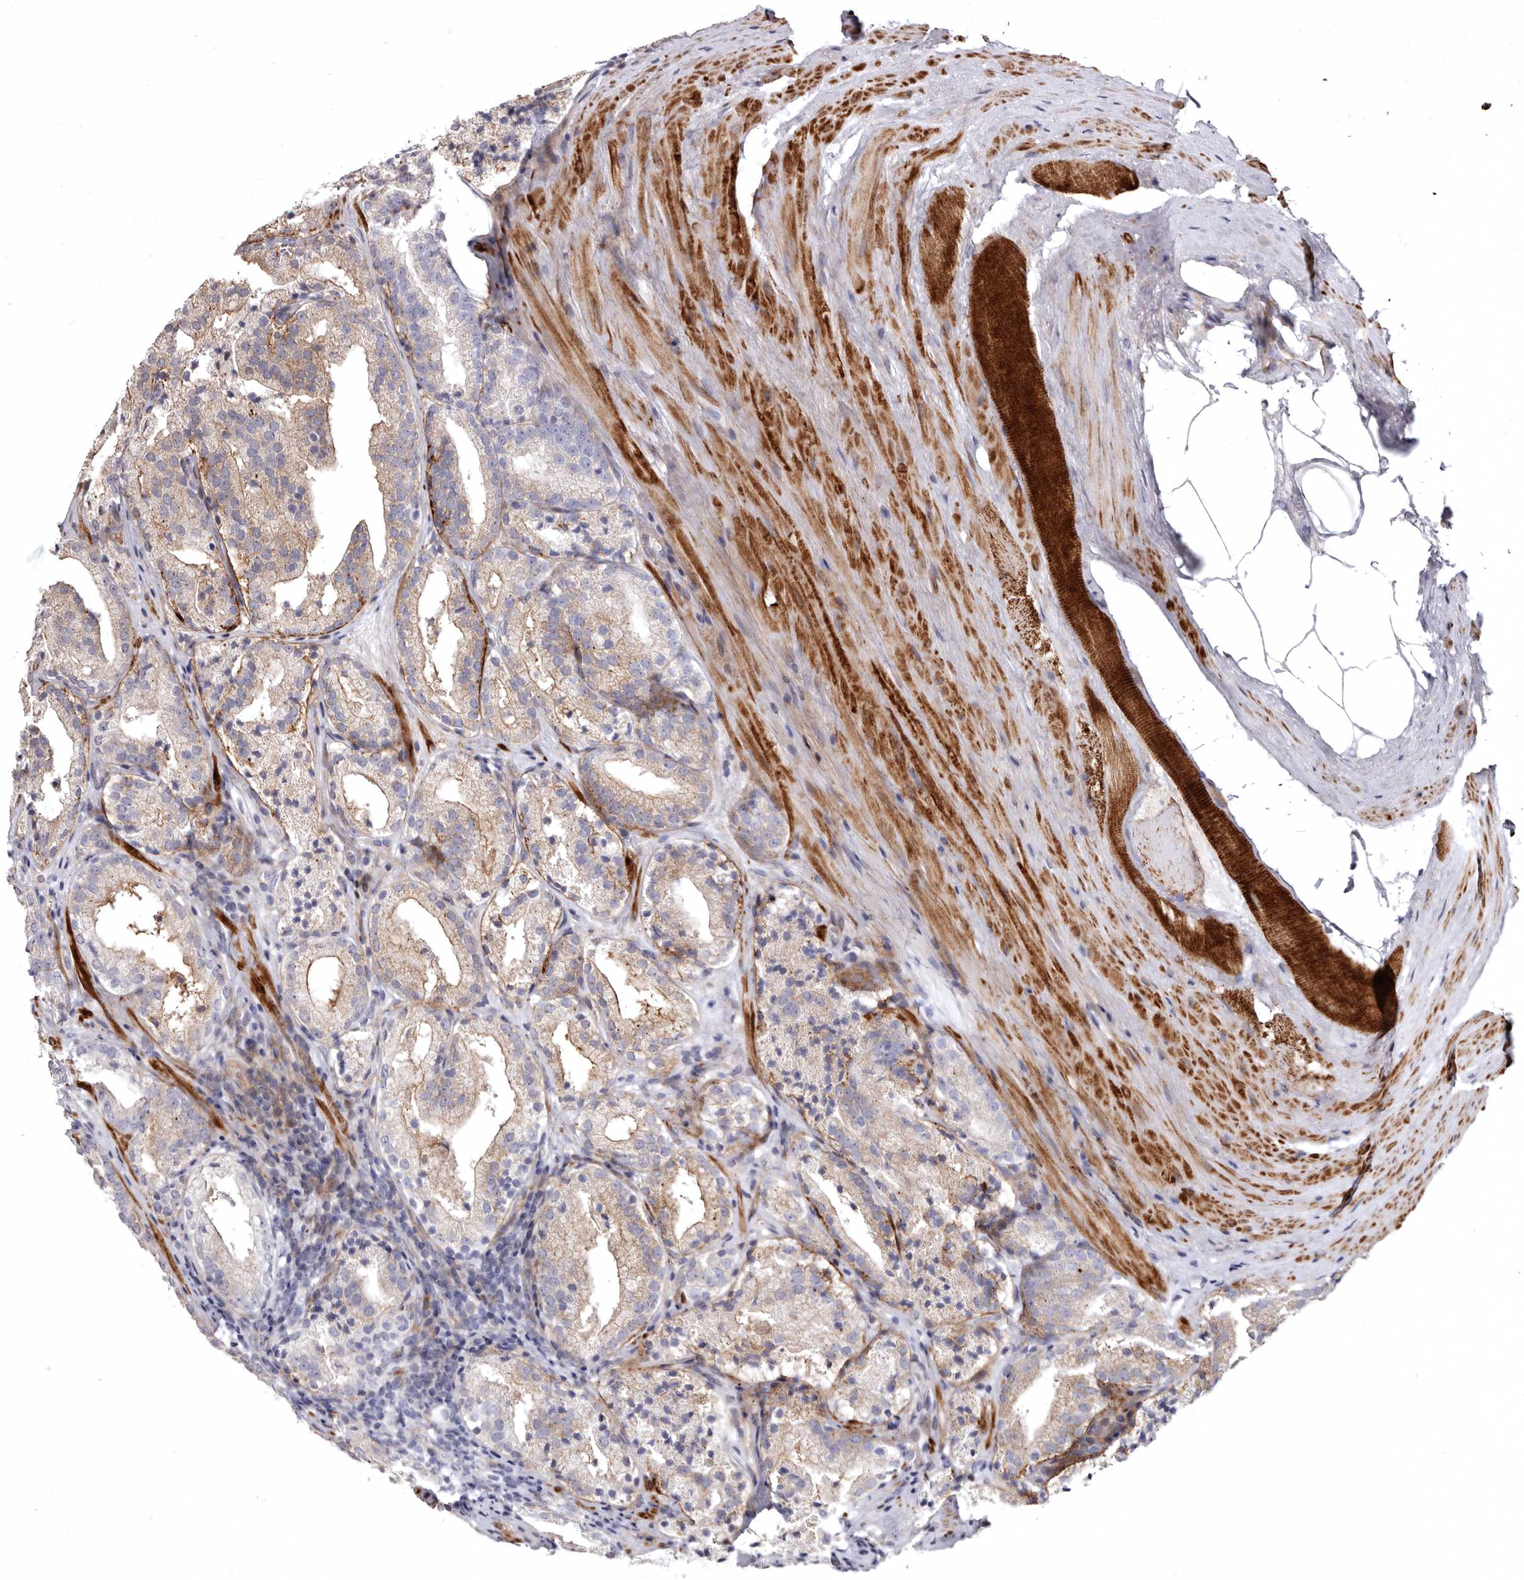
{"staining": {"intensity": "weak", "quantity": "25%-75%", "location": "cytoplasmic/membranous"}, "tissue": "prostate cancer", "cell_type": "Tumor cells", "image_type": "cancer", "snomed": [{"axis": "morphology", "description": "Adenocarcinoma, High grade"}, {"axis": "topography", "description": "Prostate"}], "caption": "IHC image of prostate cancer (high-grade adenocarcinoma) stained for a protein (brown), which shows low levels of weak cytoplasmic/membranous expression in approximately 25%-75% of tumor cells.", "gene": "AIDA", "patient": {"sex": "male", "age": 57}}